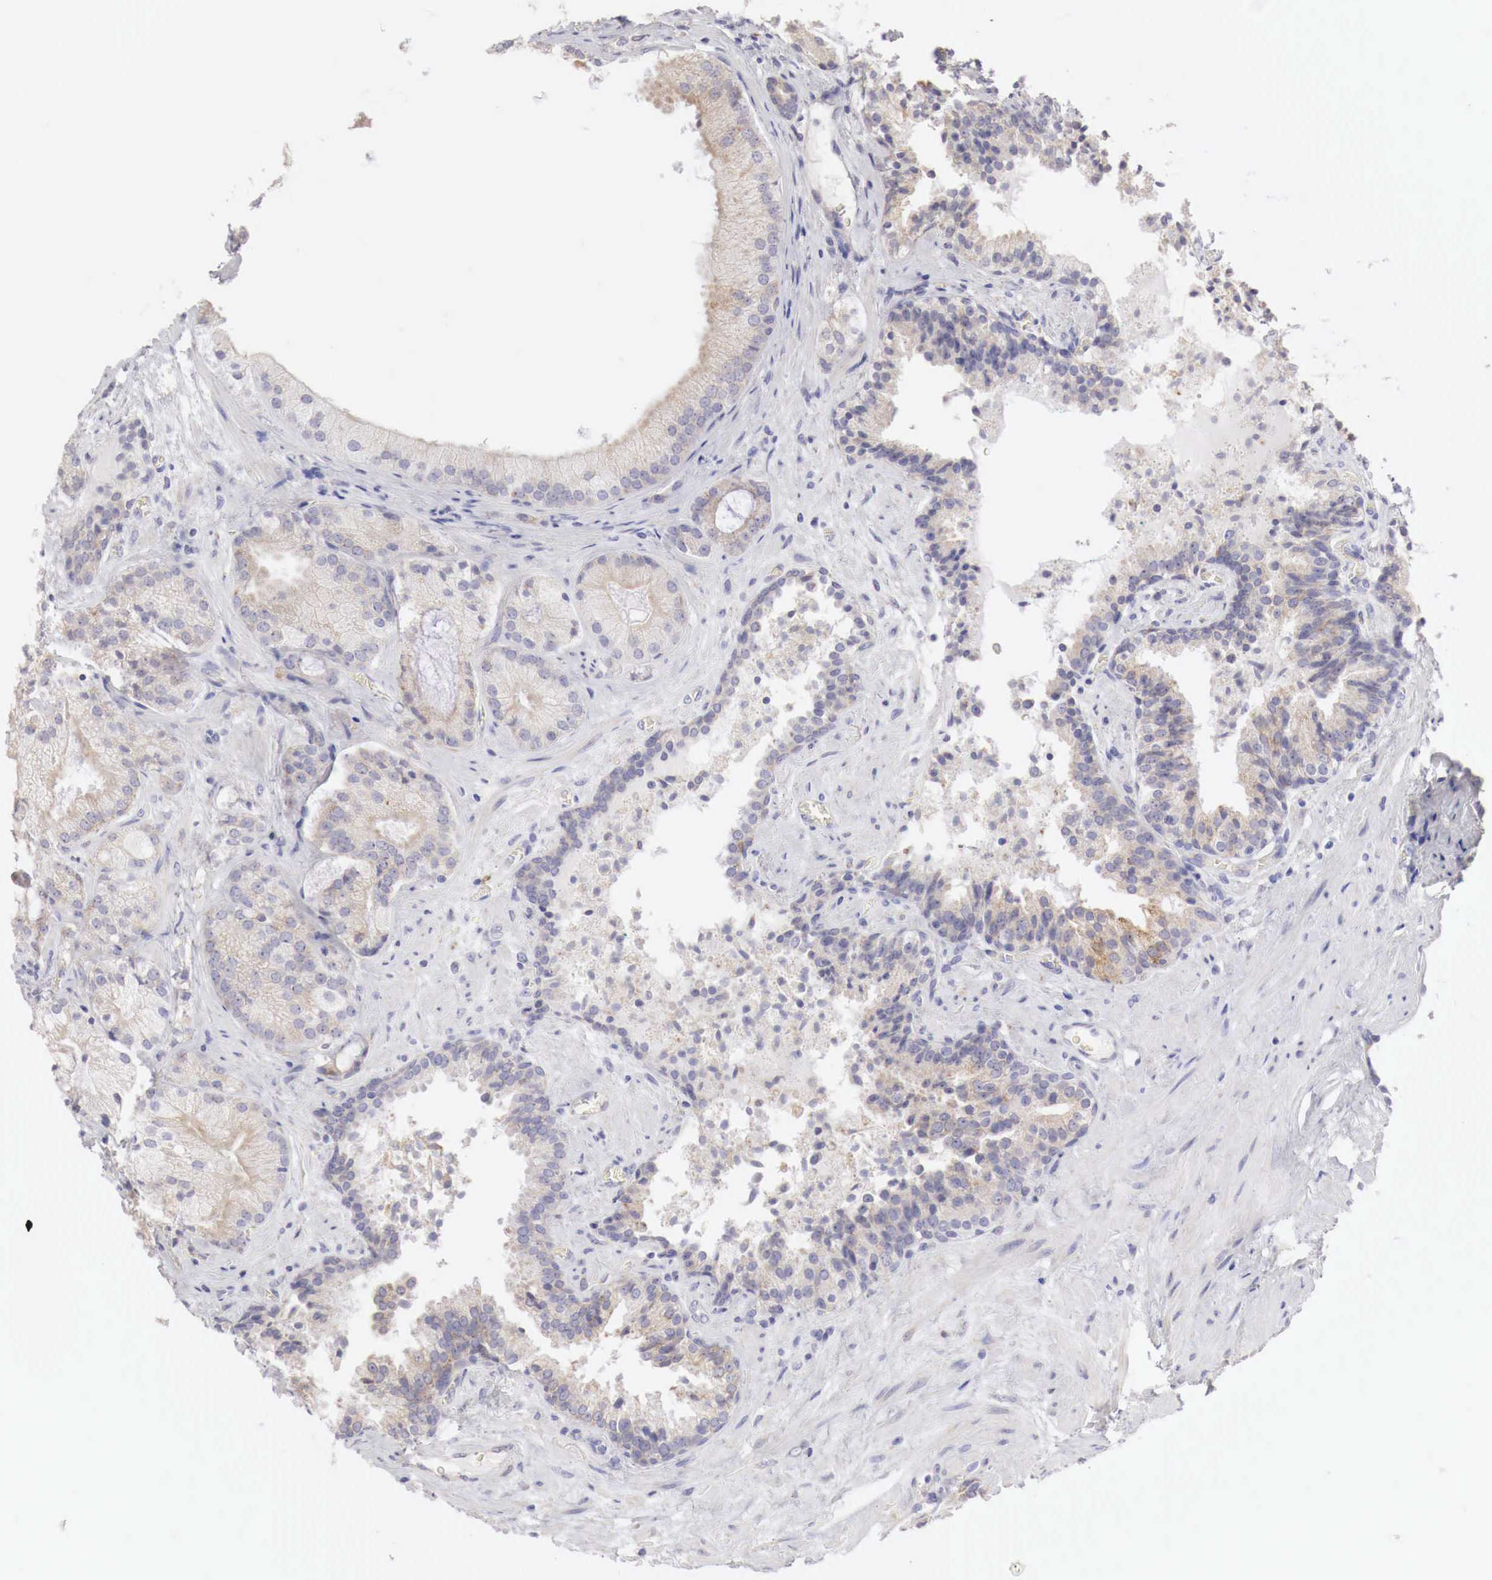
{"staining": {"intensity": "weak", "quantity": "25%-75%", "location": "cytoplasmic/membranous"}, "tissue": "prostate cancer", "cell_type": "Tumor cells", "image_type": "cancer", "snomed": [{"axis": "morphology", "description": "Adenocarcinoma, Medium grade"}, {"axis": "topography", "description": "Prostate"}], "caption": "Protein staining of prostate adenocarcinoma (medium-grade) tissue shows weak cytoplasmic/membranous positivity in approximately 25%-75% of tumor cells.", "gene": "NSDHL", "patient": {"sex": "male", "age": 70}}